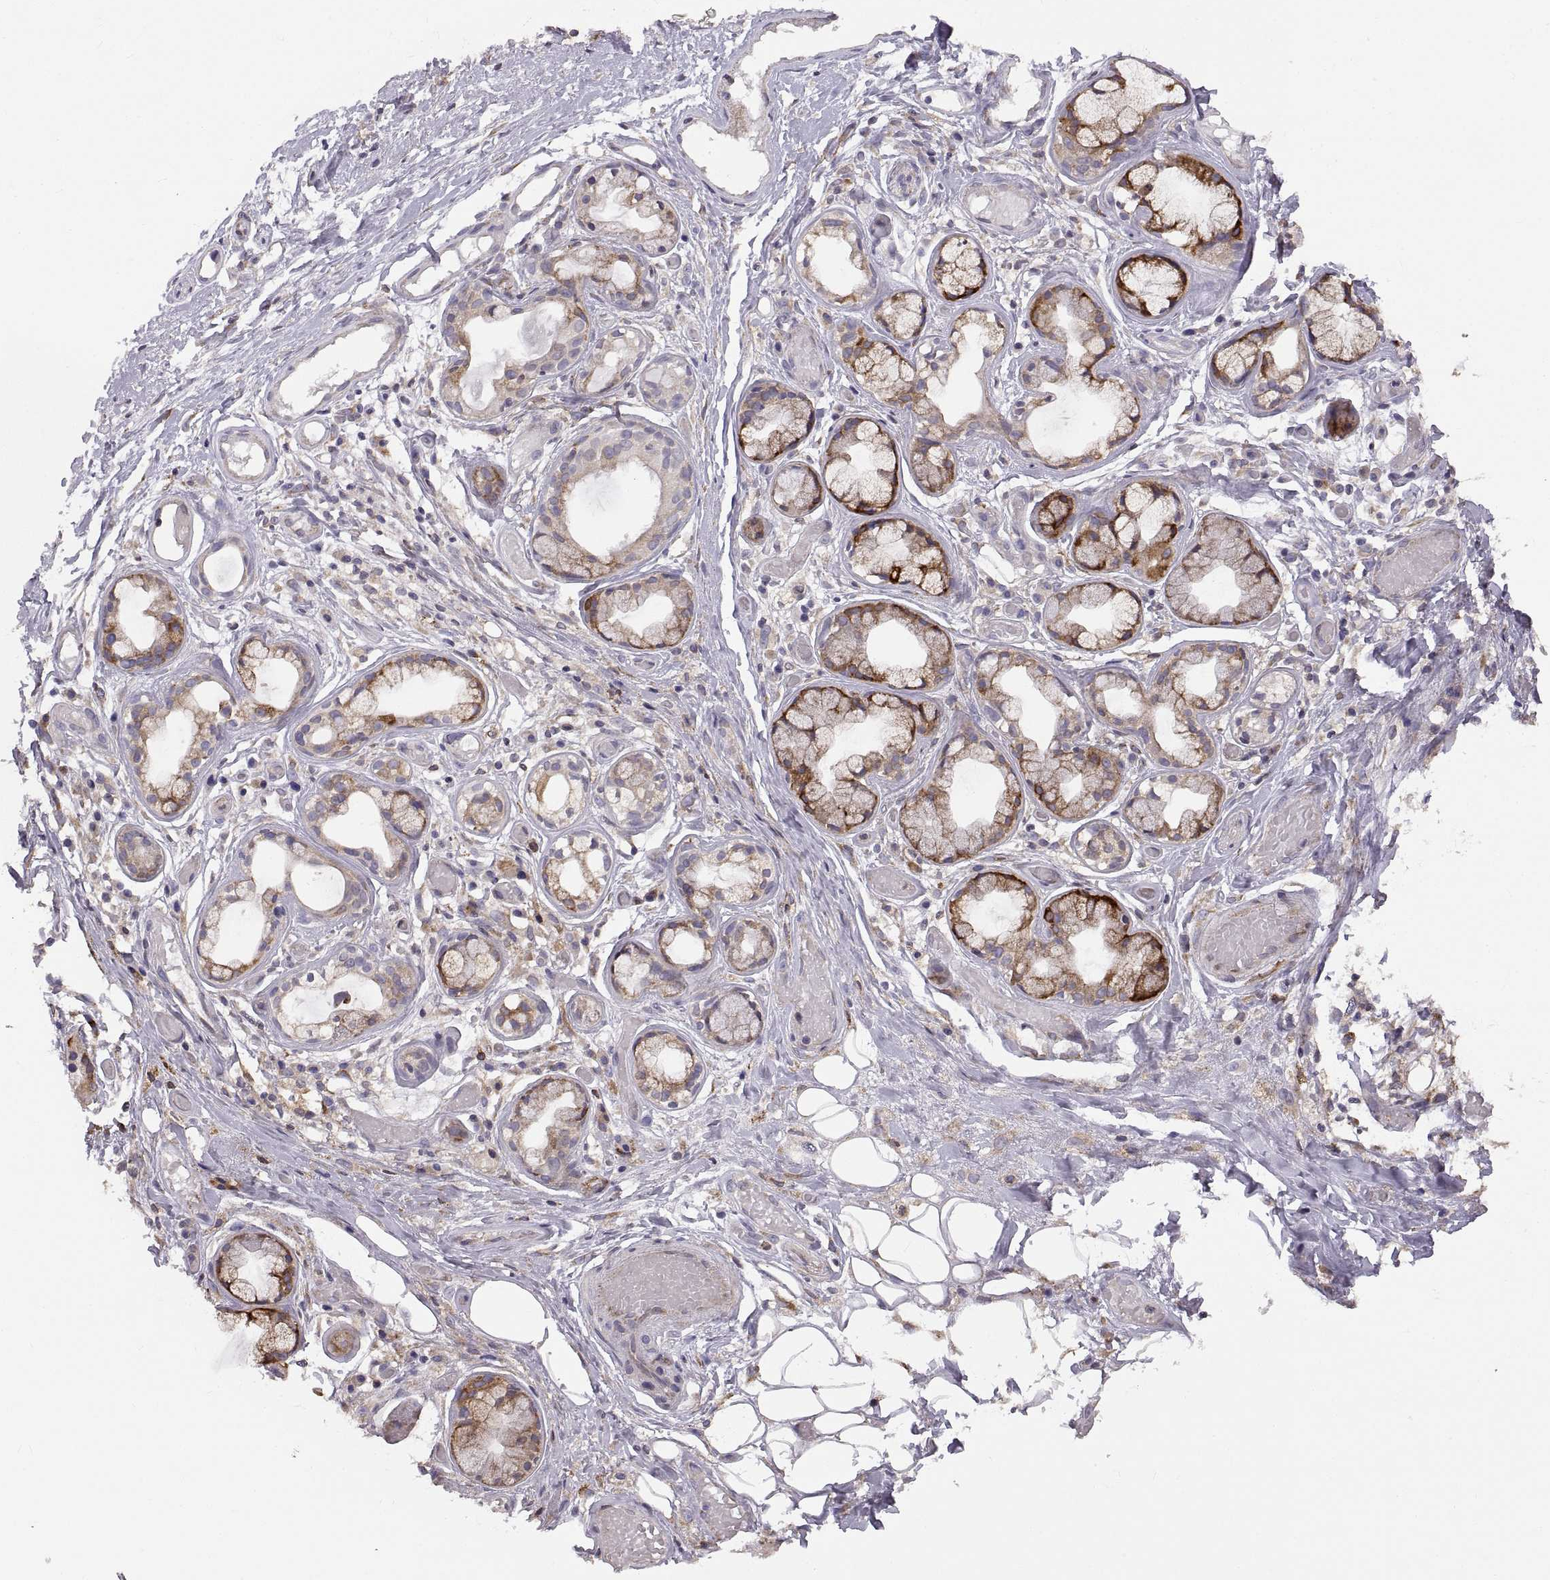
{"staining": {"intensity": "negative", "quantity": "none", "location": "none"}, "tissue": "adipose tissue", "cell_type": "Adipocytes", "image_type": "normal", "snomed": [{"axis": "morphology", "description": "Normal tissue, NOS"}, {"axis": "topography", "description": "Cartilage tissue"}], "caption": "Benign adipose tissue was stained to show a protein in brown. There is no significant staining in adipocytes.", "gene": "PLEKHB2", "patient": {"sex": "male", "age": 62}}